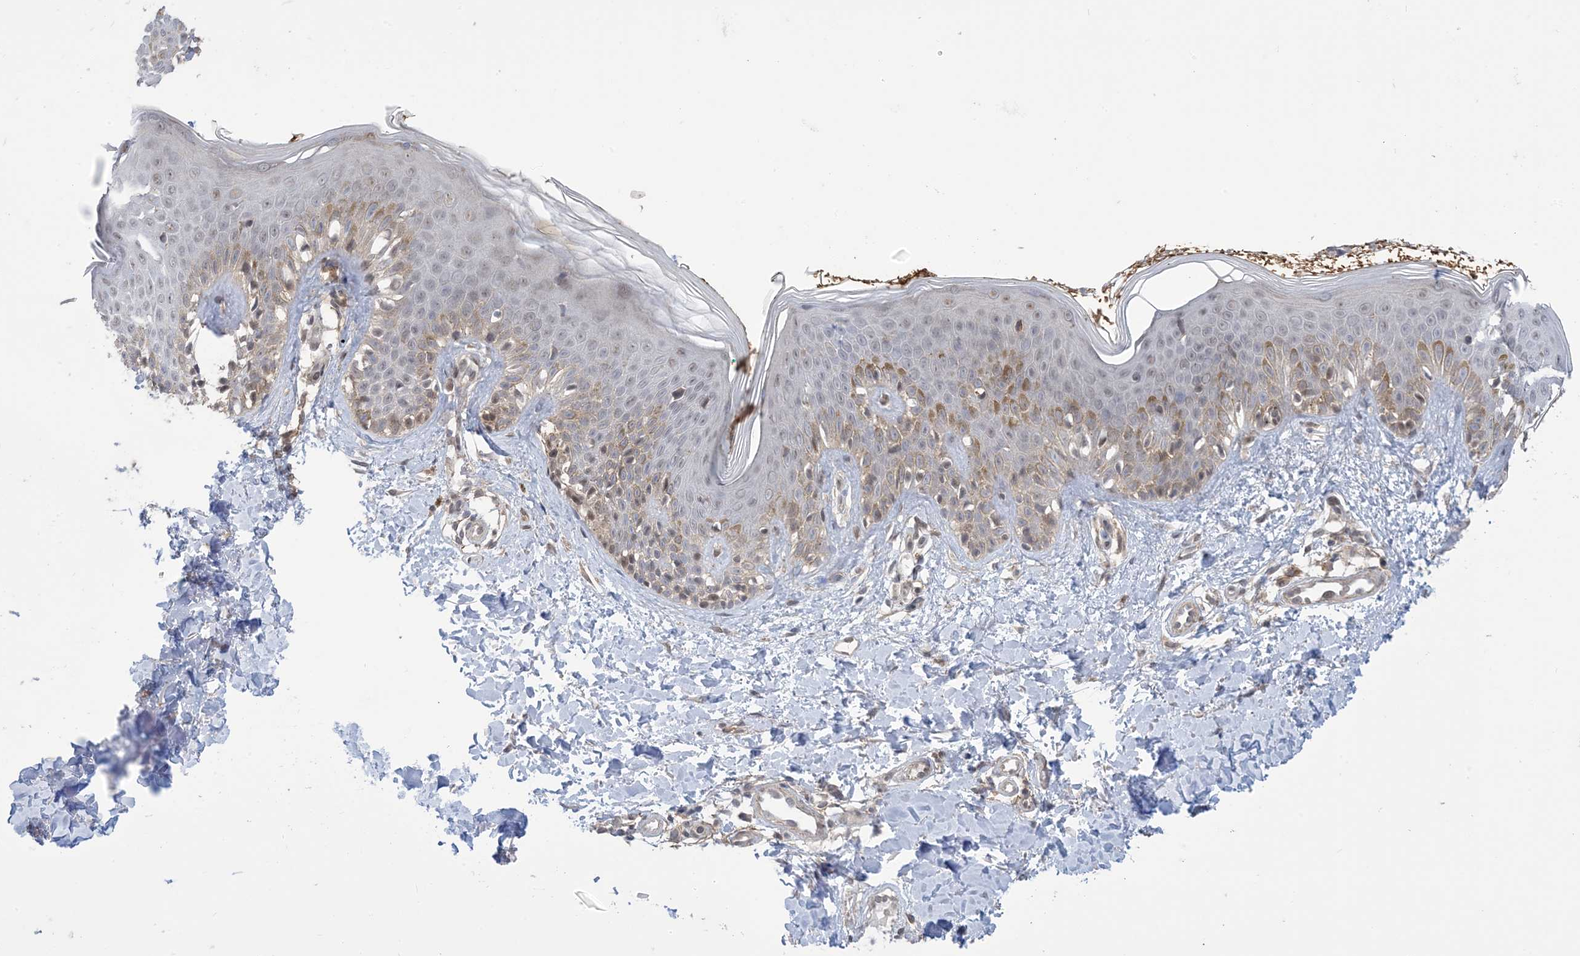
{"staining": {"intensity": "negative", "quantity": "none", "location": "none"}, "tissue": "skin", "cell_type": "Fibroblasts", "image_type": "normal", "snomed": [{"axis": "morphology", "description": "Normal tissue, NOS"}, {"axis": "topography", "description": "Skin"}], "caption": "Image shows no significant protein positivity in fibroblasts of unremarkable skin. The staining is performed using DAB (3,3'-diaminobenzidine) brown chromogen with nuclei counter-stained in using hematoxylin.", "gene": "ZNF8", "patient": {"sex": "male", "age": 37}}